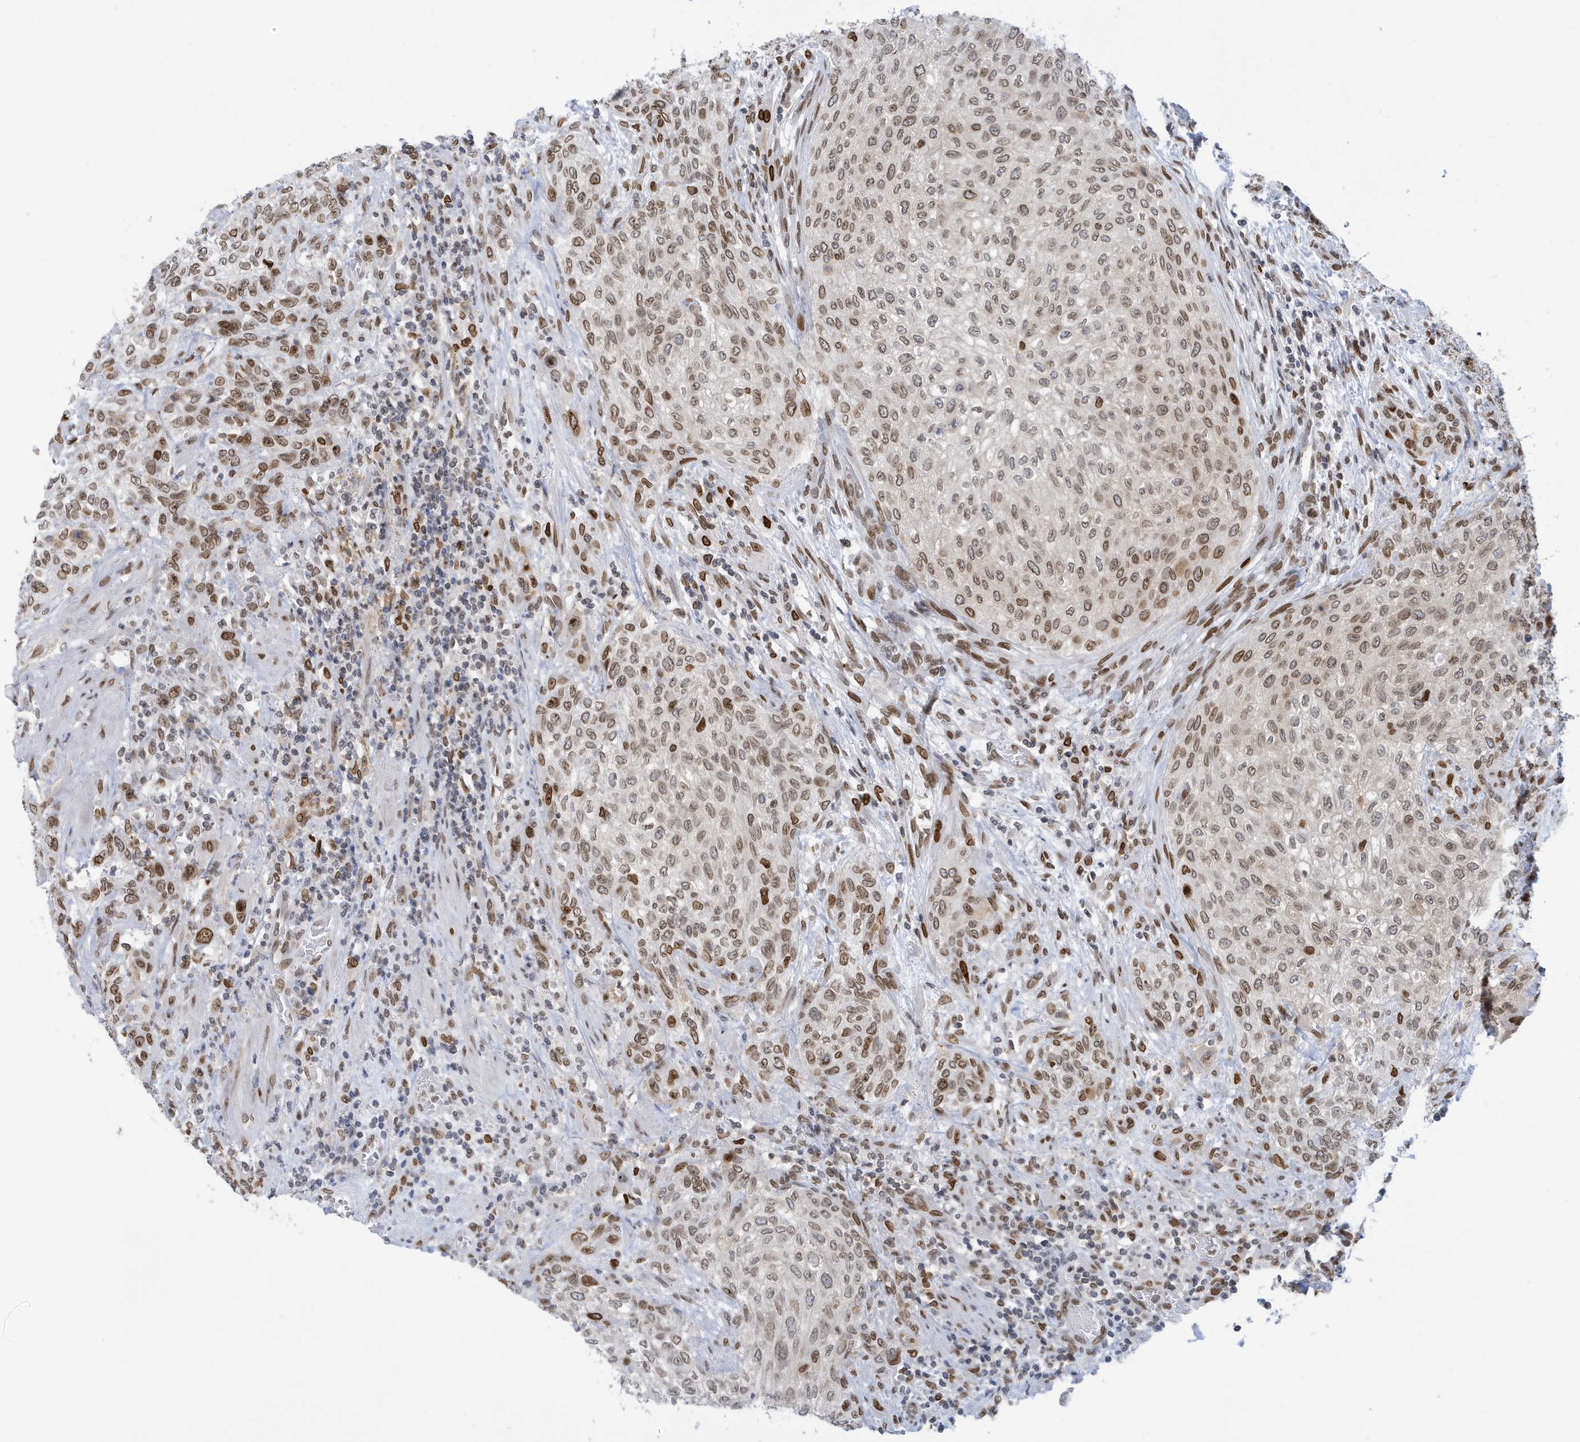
{"staining": {"intensity": "moderate", "quantity": ">75%", "location": "nuclear"}, "tissue": "urothelial cancer", "cell_type": "Tumor cells", "image_type": "cancer", "snomed": [{"axis": "morphology", "description": "Urothelial carcinoma, High grade"}, {"axis": "topography", "description": "Urinary bladder"}], "caption": "Urothelial carcinoma (high-grade) tissue reveals moderate nuclear staining in approximately >75% of tumor cells", "gene": "PCYT1A", "patient": {"sex": "male", "age": 35}}